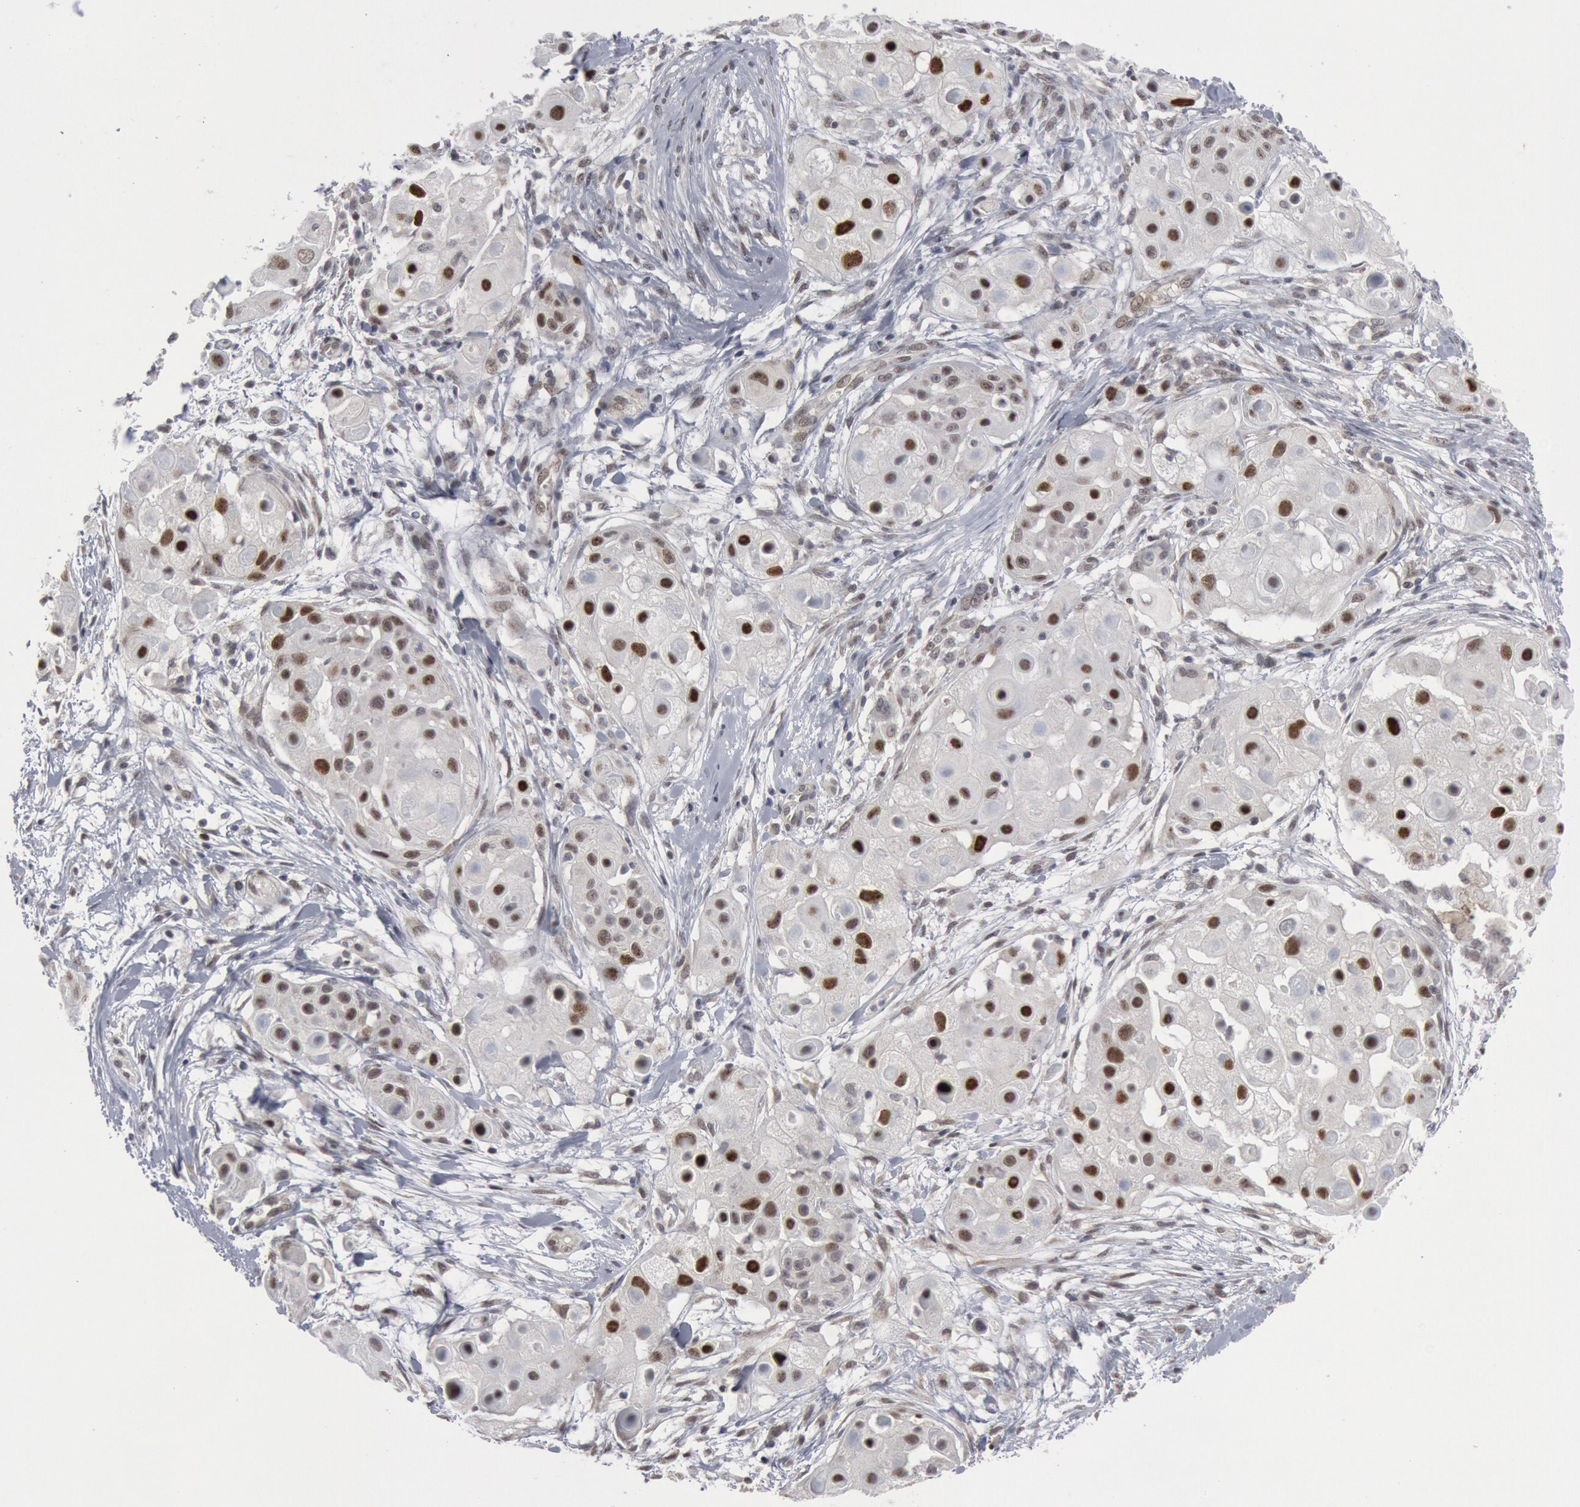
{"staining": {"intensity": "weak", "quantity": "<25%", "location": "nuclear"}, "tissue": "skin cancer", "cell_type": "Tumor cells", "image_type": "cancer", "snomed": [{"axis": "morphology", "description": "Squamous cell carcinoma, NOS"}, {"axis": "topography", "description": "Skin"}], "caption": "Skin cancer was stained to show a protein in brown. There is no significant staining in tumor cells. (Stains: DAB immunohistochemistry (IHC) with hematoxylin counter stain, Microscopy: brightfield microscopy at high magnification).", "gene": "FOXO1", "patient": {"sex": "female", "age": 57}}